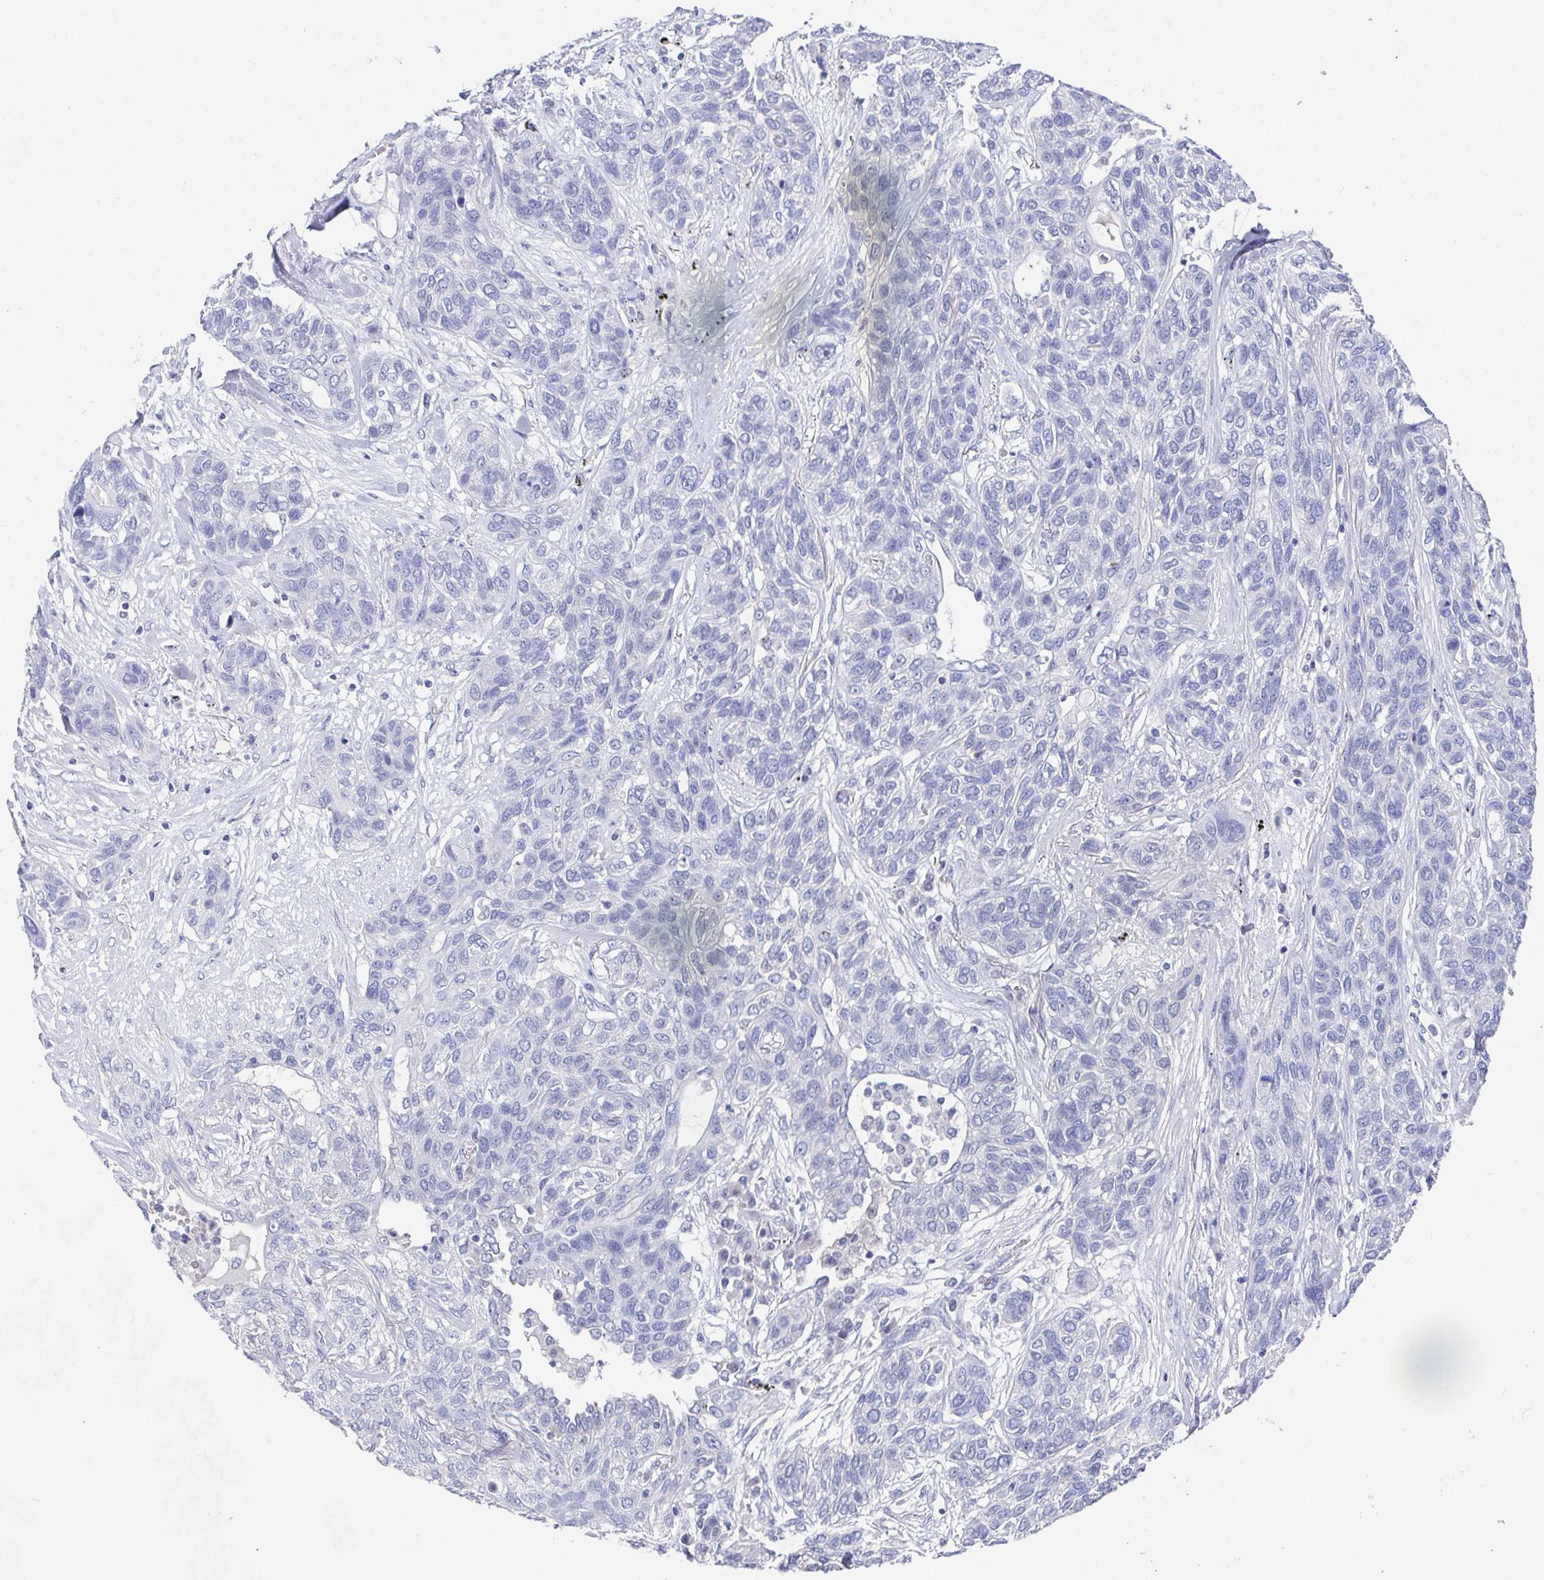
{"staining": {"intensity": "negative", "quantity": "none", "location": "none"}, "tissue": "lung cancer", "cell_type": "Tumor cells", "image_type": "cancer", "snomed": [{"axis": "morphology", "description": "Squamous cell carcinoma, NOS"}, {"axis": "topography", "description": "Lung"}], "caption": "This image is of lung squamous cell carcinoma stained with immunohistochemistry to label a protein in brown with the nuclei are counter-stained blue. There is no expression in tumor cells. (DAB (3,3'-diaminobenzidine) immunohistochemistry (IHC) visualized using brightfield microscopy, high magnification).", "gene": "SSC4D", "patient": {"sex": "female", "age": 70}}